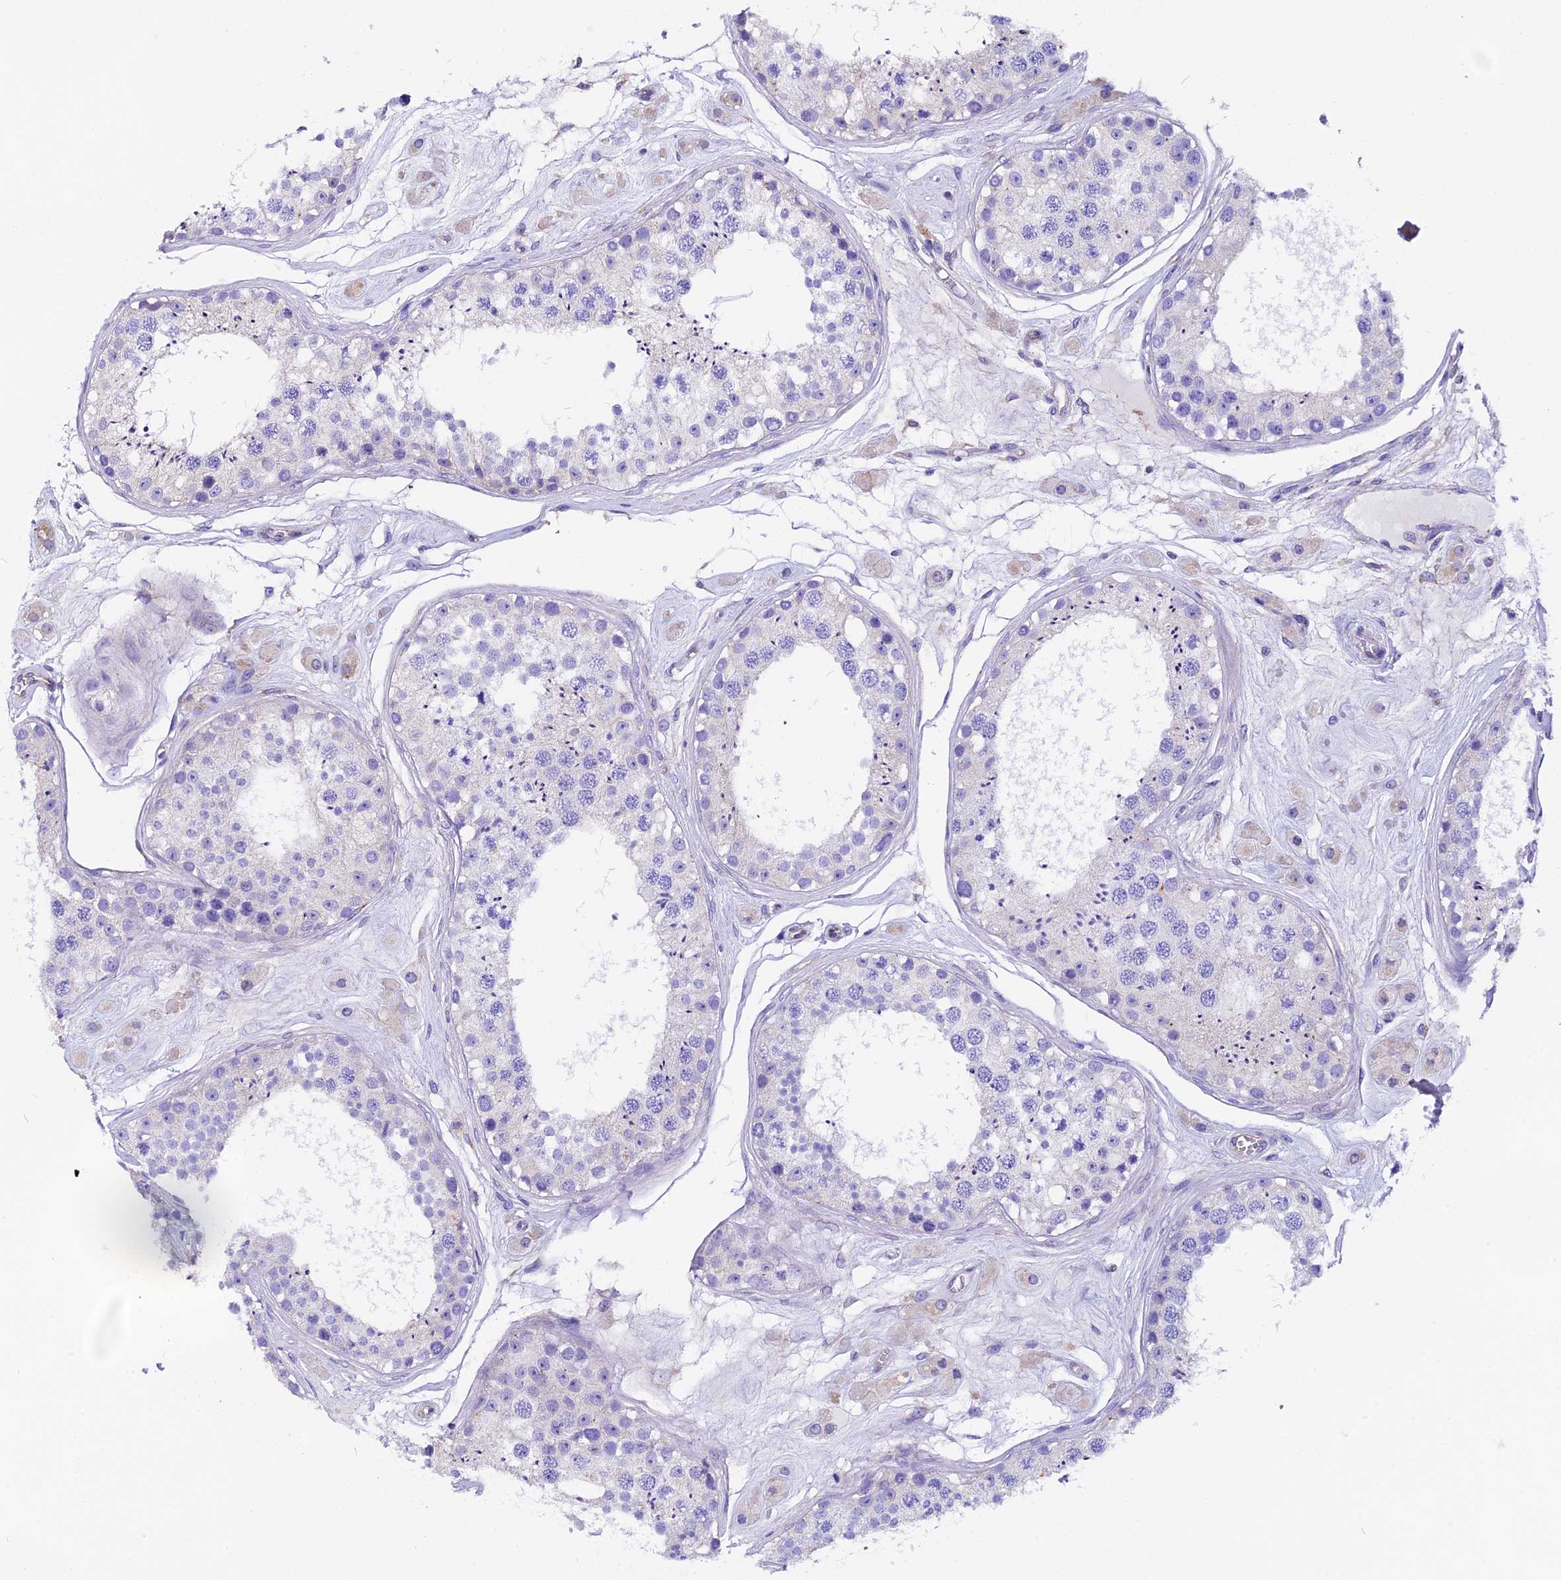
{"staining": {"intensity": "weak", "quantity": "<25%", "location": "cytoplasmic/membranous"}, "tissue": "testis", "cell_type": "Cells in seminiferous ducts", "image_type": "normal", "snomed": [{"axis": "morphology", "description": "Normal tissue, NOS"}, {"axis": "topography", "description": "Testis"}], "caption": "Human testis stained for a protein using immunohistochemistry displays no staining in cells in seminiferous ducts.", "gene": "COMTD1", "patient": {"sex": "male", "age": 25}}